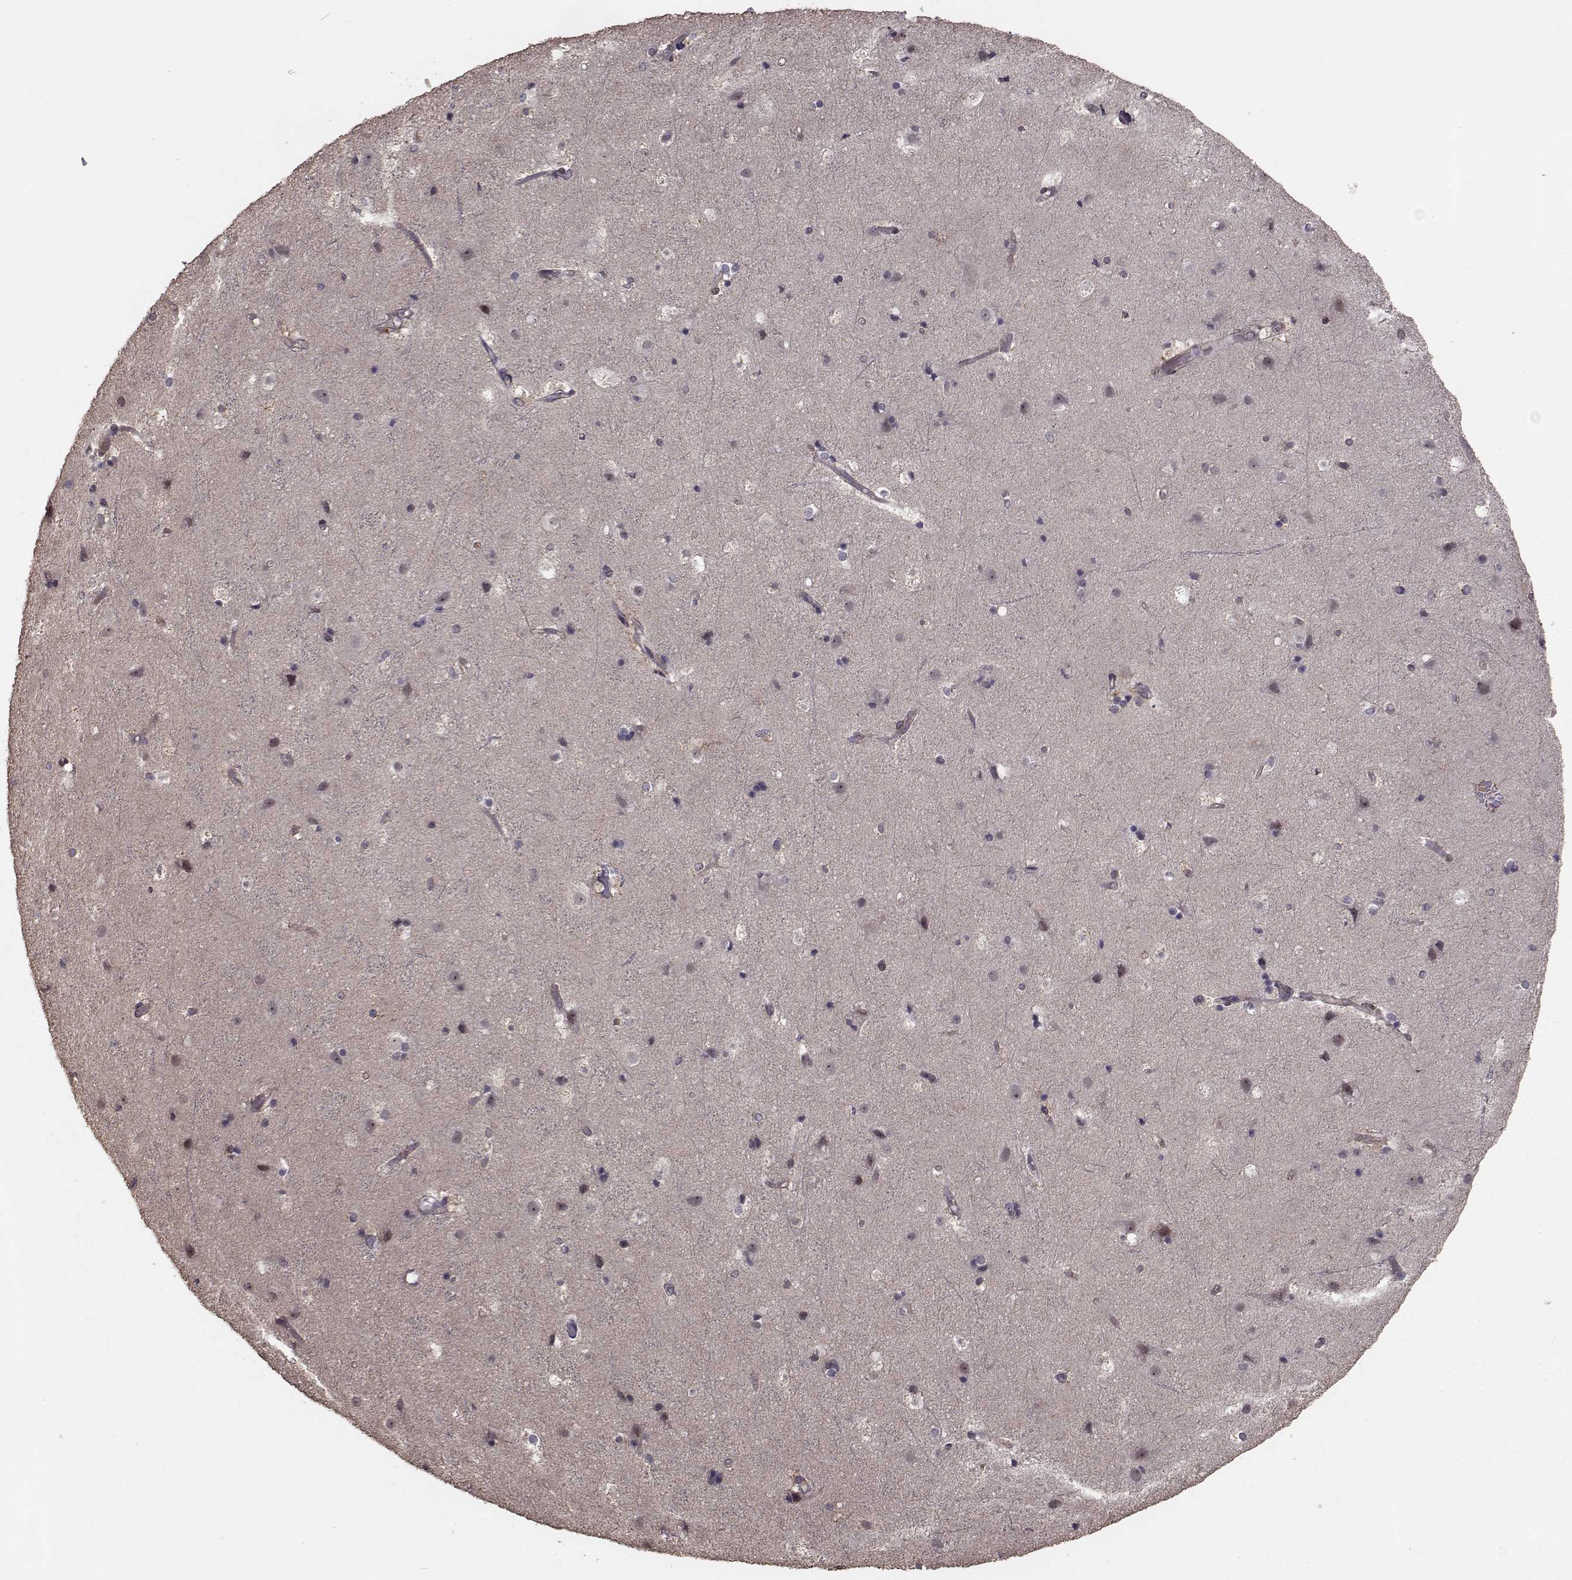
{"staining": {"intensity": "negative", "quantity": "none", "location": "none"}, "tissue": "cerebral cortex", "cell_type": "Endothelial cells", "image_type": "normal", "snomed": [{"axis": "morphology", "description": "Normal tissue, NOS"}, {"axis": "topography", "description": "Cerebral cortex"}], "caption": "This histopathology image is of normal cerebral cortex stained with immunohistochemistry to label a protein in brown with the nuclei are counter-stained blue. There is no positivity in endothelial cells. The staining is performed using DAB brown chromogen with nuclei counter-stained in using hematoxylin.", "gene": "TRIP10", "patient": {"sex": "female", "age": 52}}